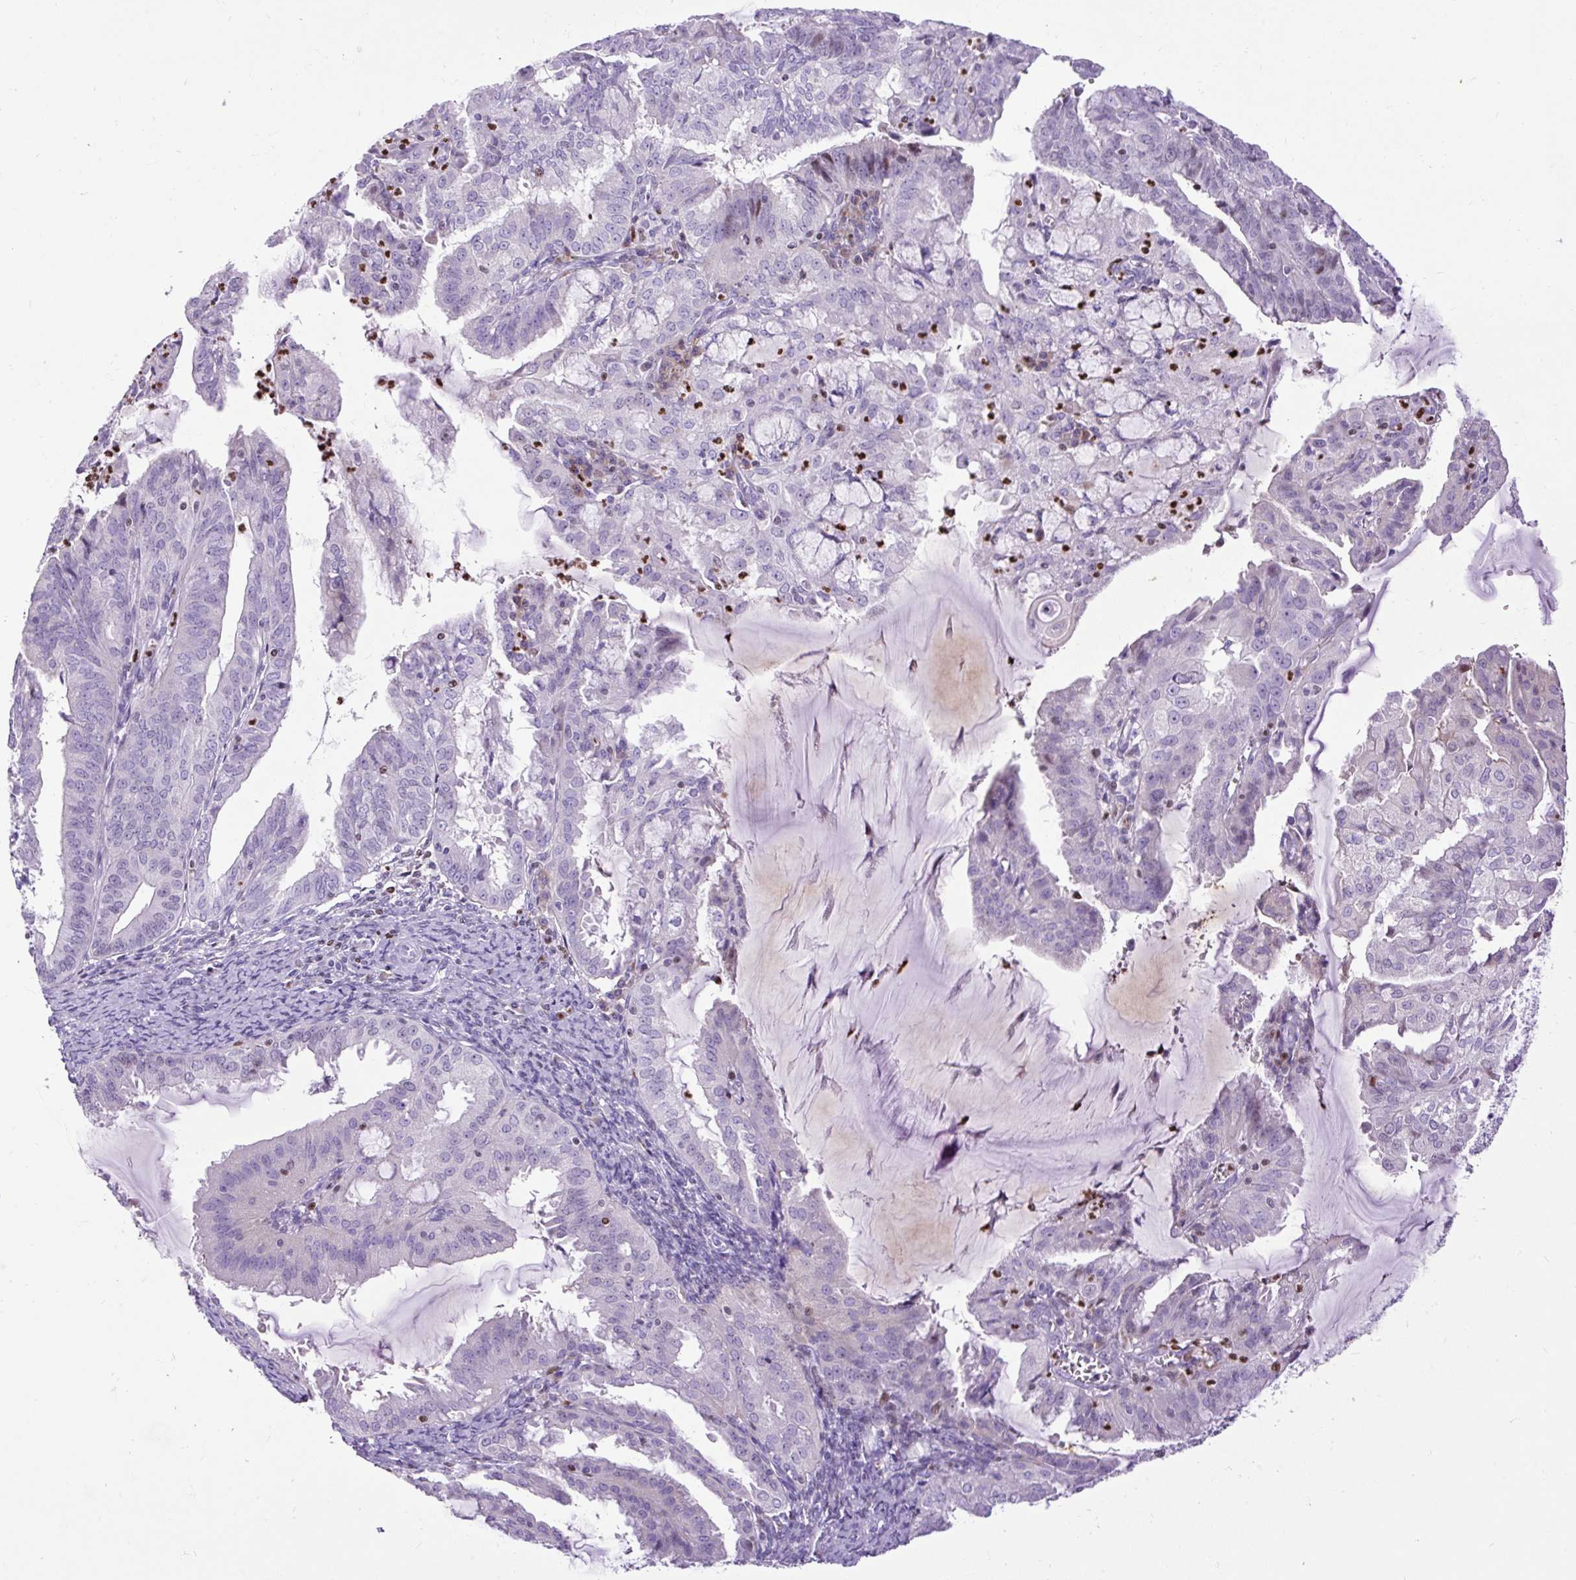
{"staining": {"intensity": "negative", "quantity": "none", "location": "none"}, "tissue": "endometrial cancer", "cell_type": "Tumor cells", "image_type": "cancer", "snomed": [{"axis": "morphology", "description": "Adenocarcinoma, NOS"}, {"axis": "topography", "description": "Endometrium"}], "caption": "The IHC micrograph has no significant staining in tumor cells of endometrial adenocarcinoma tissue.", "gene": "SPC24", "patient": {"sex": "female", "age": 70}}